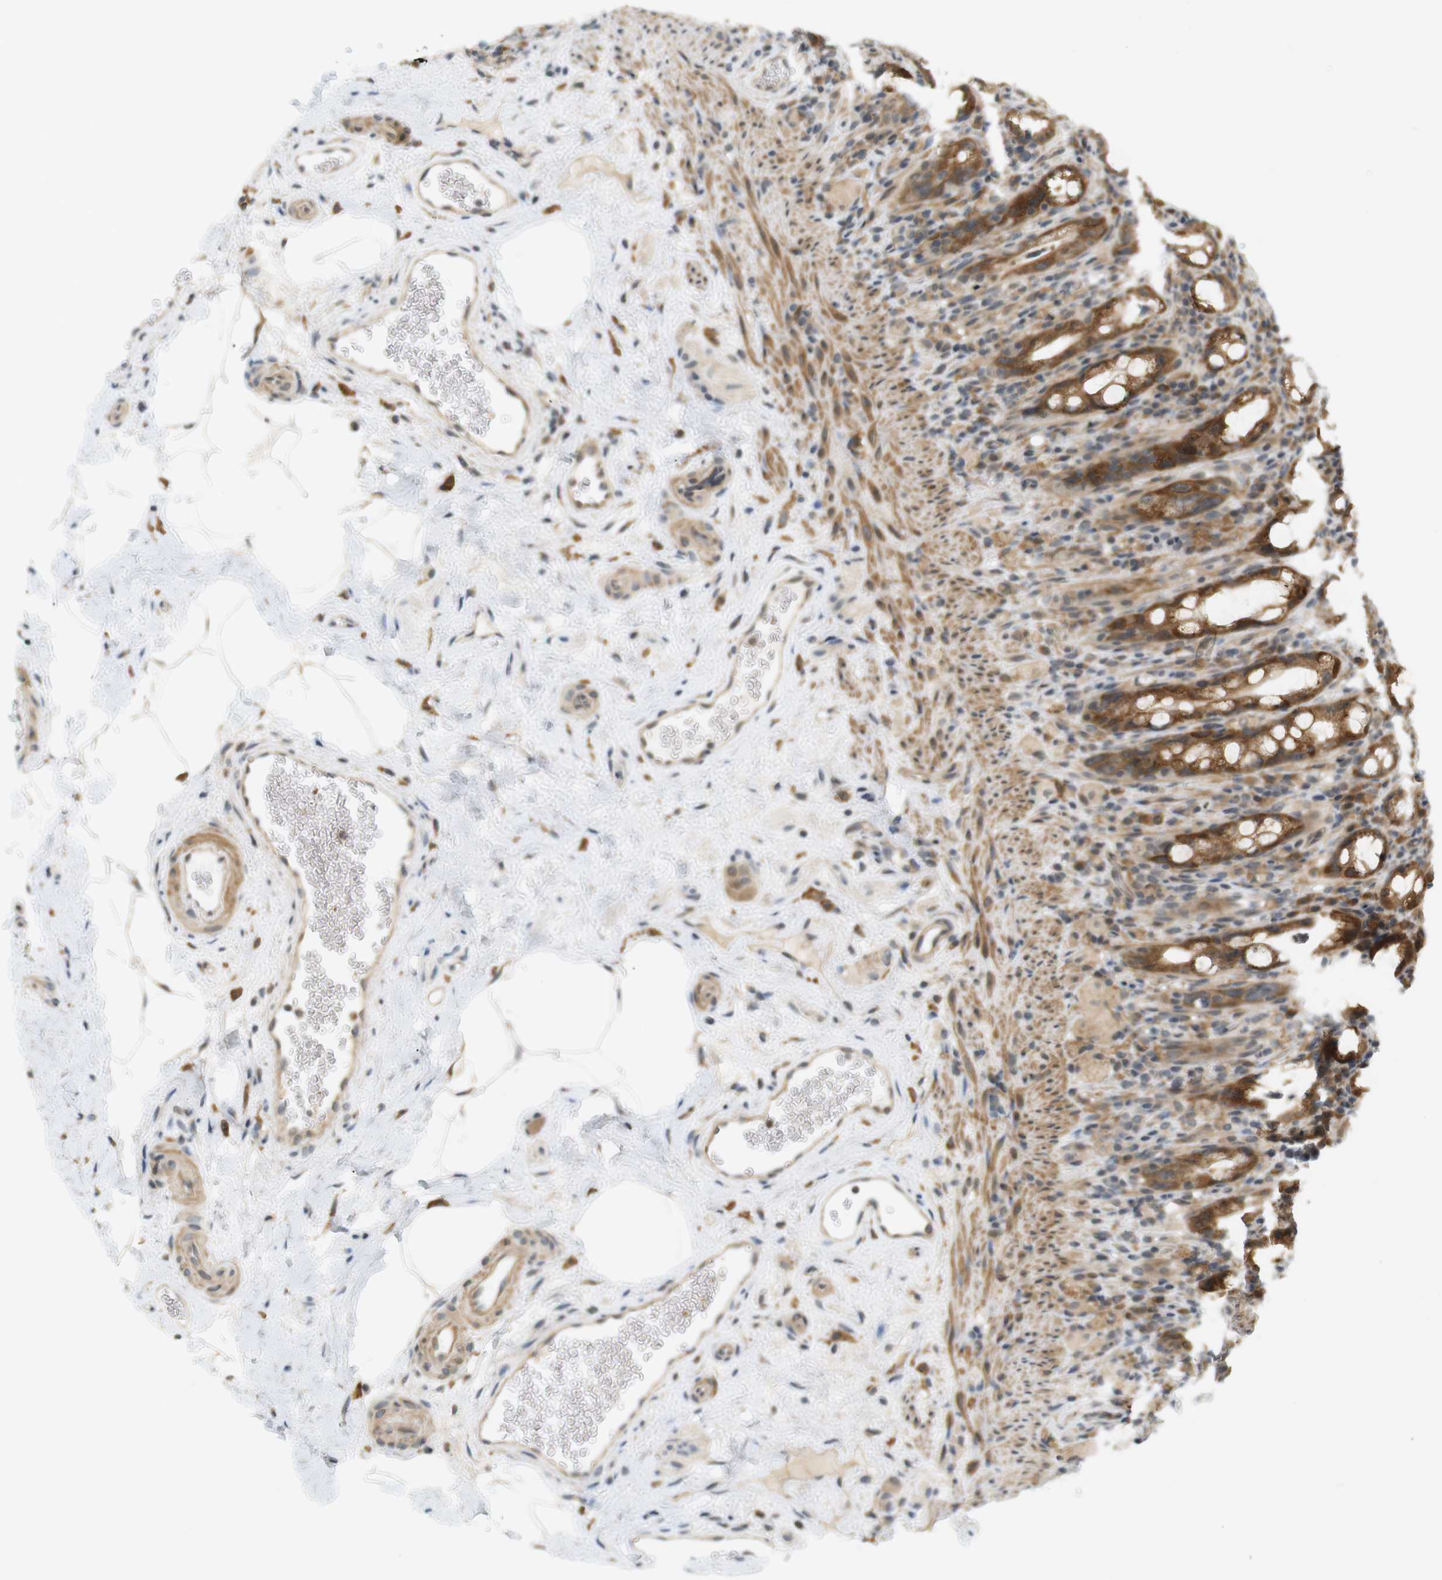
{"staining": {"intensity": "moderate", "quantity": ">75%", "location": "cytoplasmic/membranous"}, "tissue": "rectum", "cell_type": "Glandular cells", "image_type": "normal", "snomed": [{"axis": "morphology", "description": "Normal tissue, NOS"}, {"axis": "topography", "description": "Rectum"}], "caption": "About >75% of glandular cells in normal rectum show moderate cytoplasmic/membranous protein staining as visualized by brown immunohistochemical staining.", "gene": "SOCS6", "patient": {"sex": "male", "age": 92}}